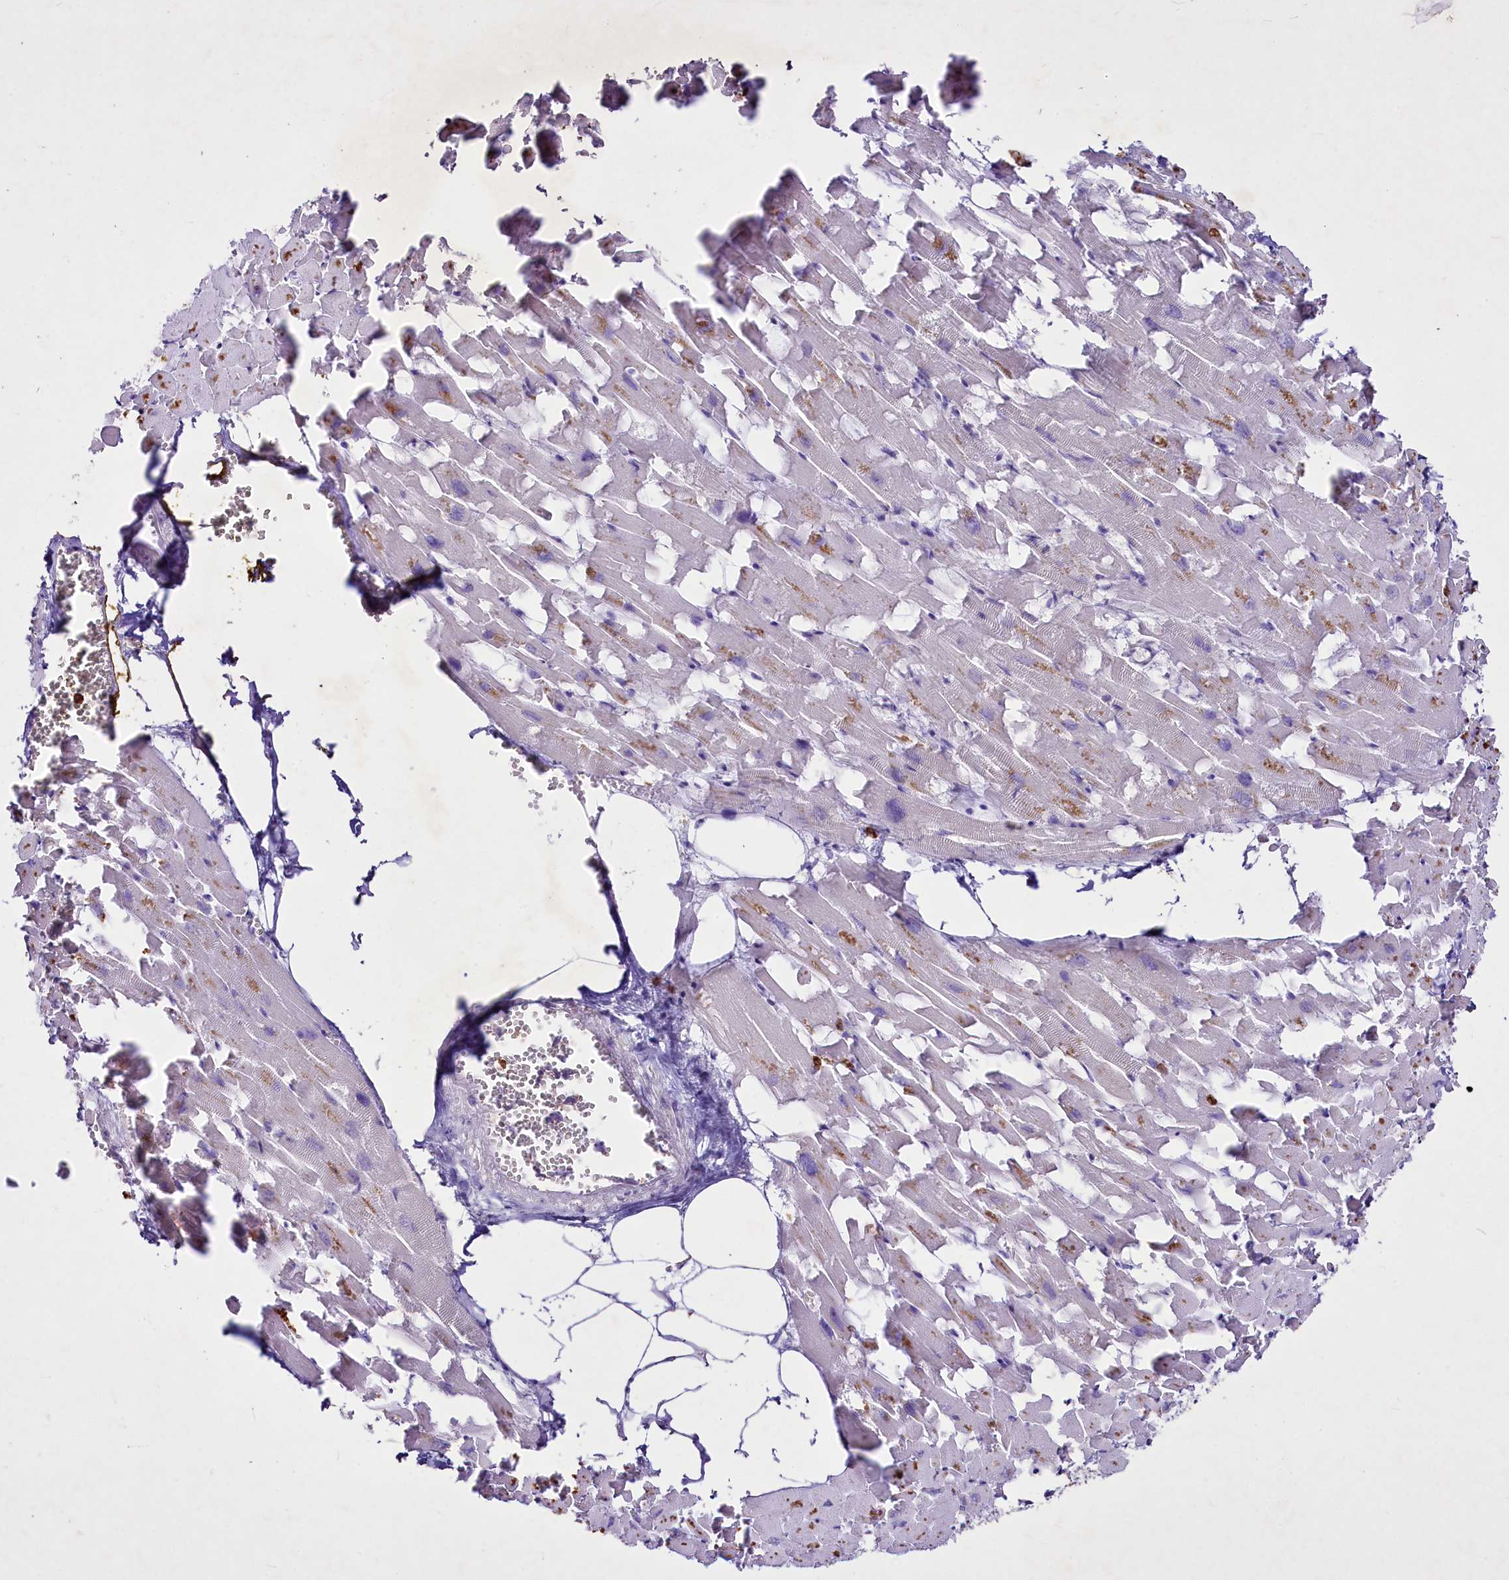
{"staining": {"intensity": "moderate", "quantity": "<25%", "location": "cytoplasmic/membranous"}, "tissue": "heart muscle", "cell_type": "Cardiomyocytes", "image_type": "normal", "snomed": [{"axis": "morphology", "description": "Normal tissue, NOS"}, {"axis": "topography", "description": "Heart"}], "caption": "A high-resolution image shows immunohistochemistry (IHC) staining of unremarkable heart muscle, which exhibits moderate cytoplasmic/membranous staining in approximately <25% of cardiomyocytes.", "gene": "FAM209B", "patient": {"sex": "female", "age": 64}}